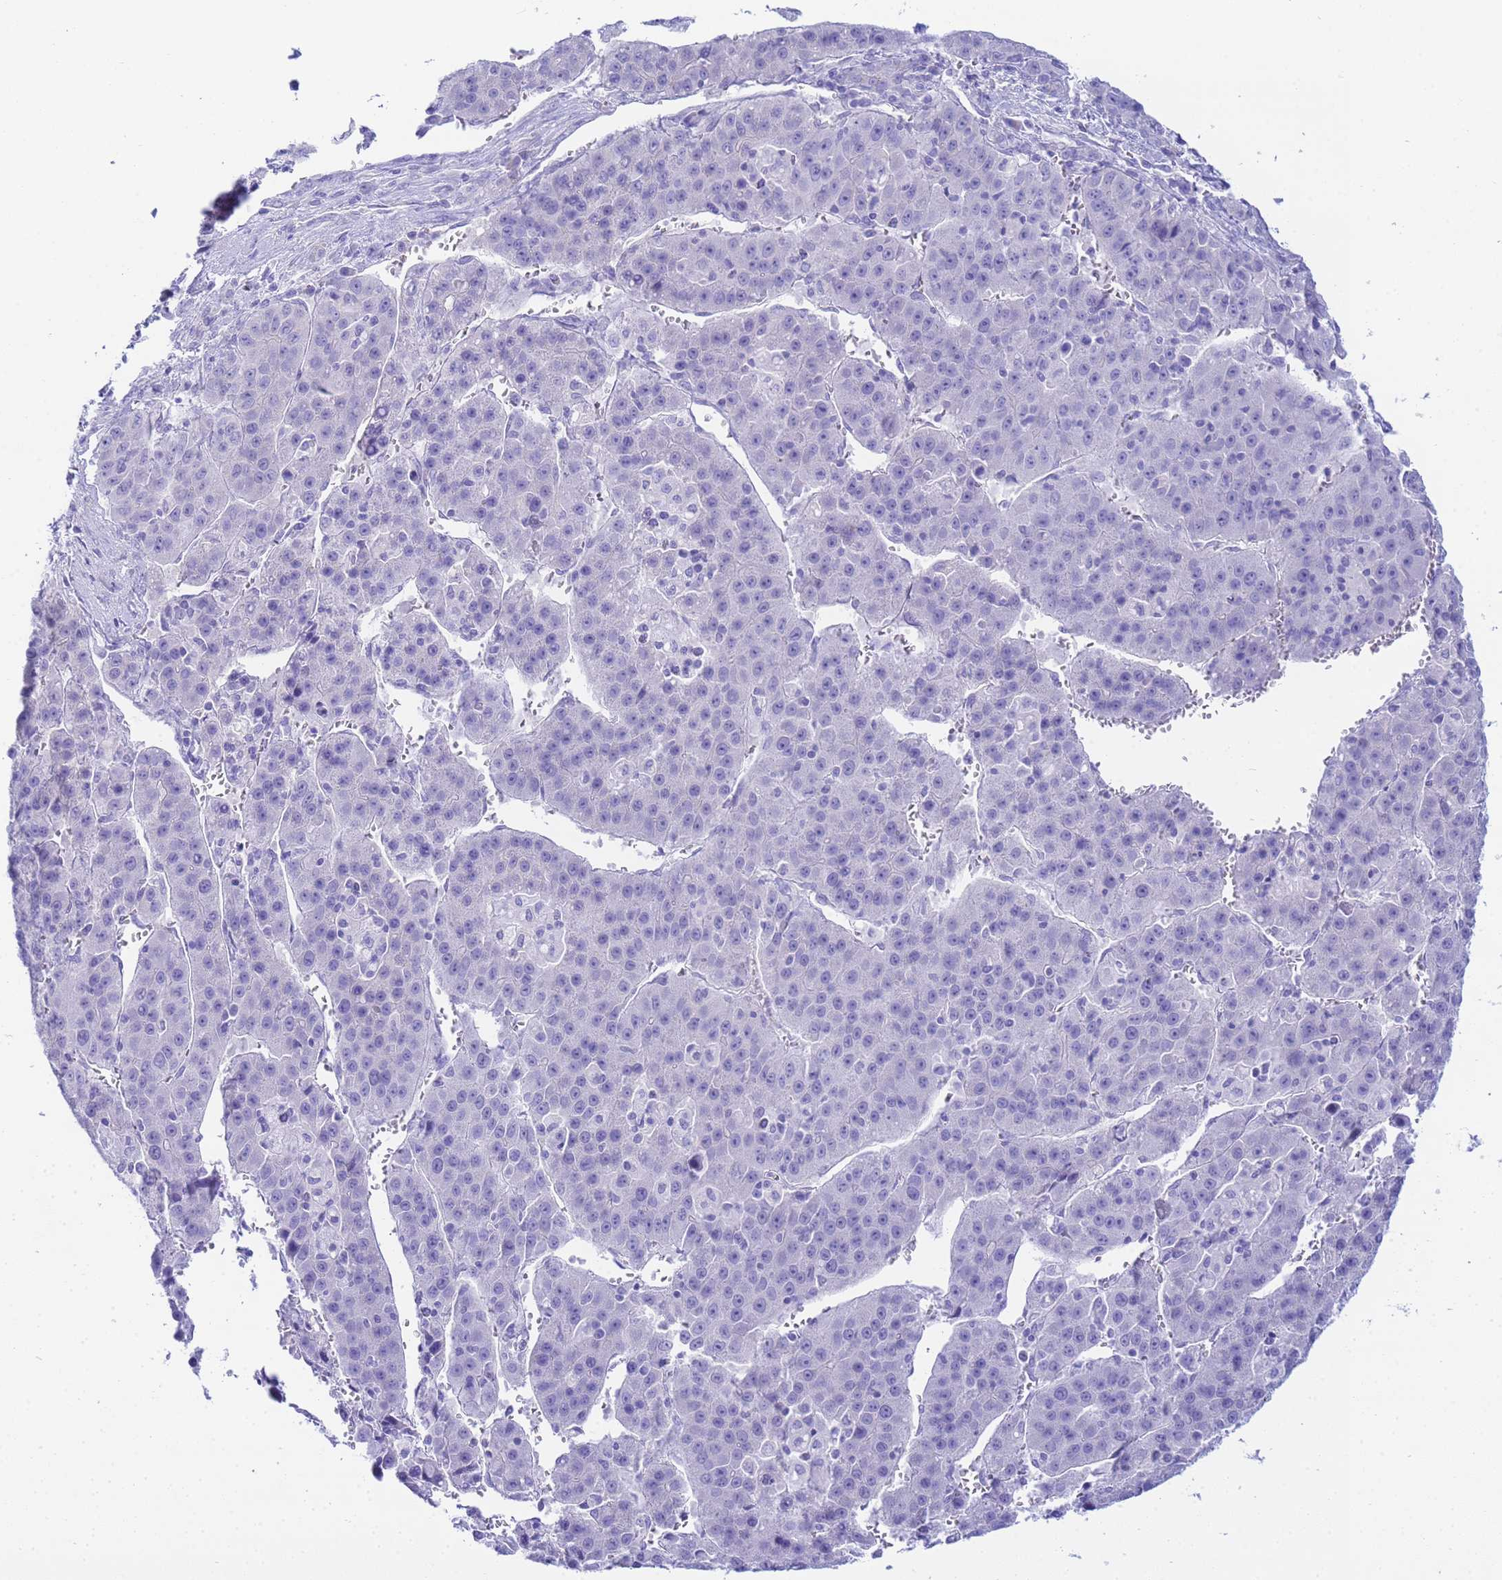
{"staining": {"intensity": "negative", "quantity": "none", "location": "none"}, "tissue": "liver cancer", "cell_type": "Tumor cells", "image_type": "cancer", "snomed": [{"axis": "morphology", "description": "Carcinoma, Hepatocellular, NOS"}, {"axis": "topography", "description": "Liver"}], "caption": "This is an IHC image of liver cancer. There is no staining in tumor cells.", "gene": "AQP12A", "patient": {"sex": "female", "age": 53}}